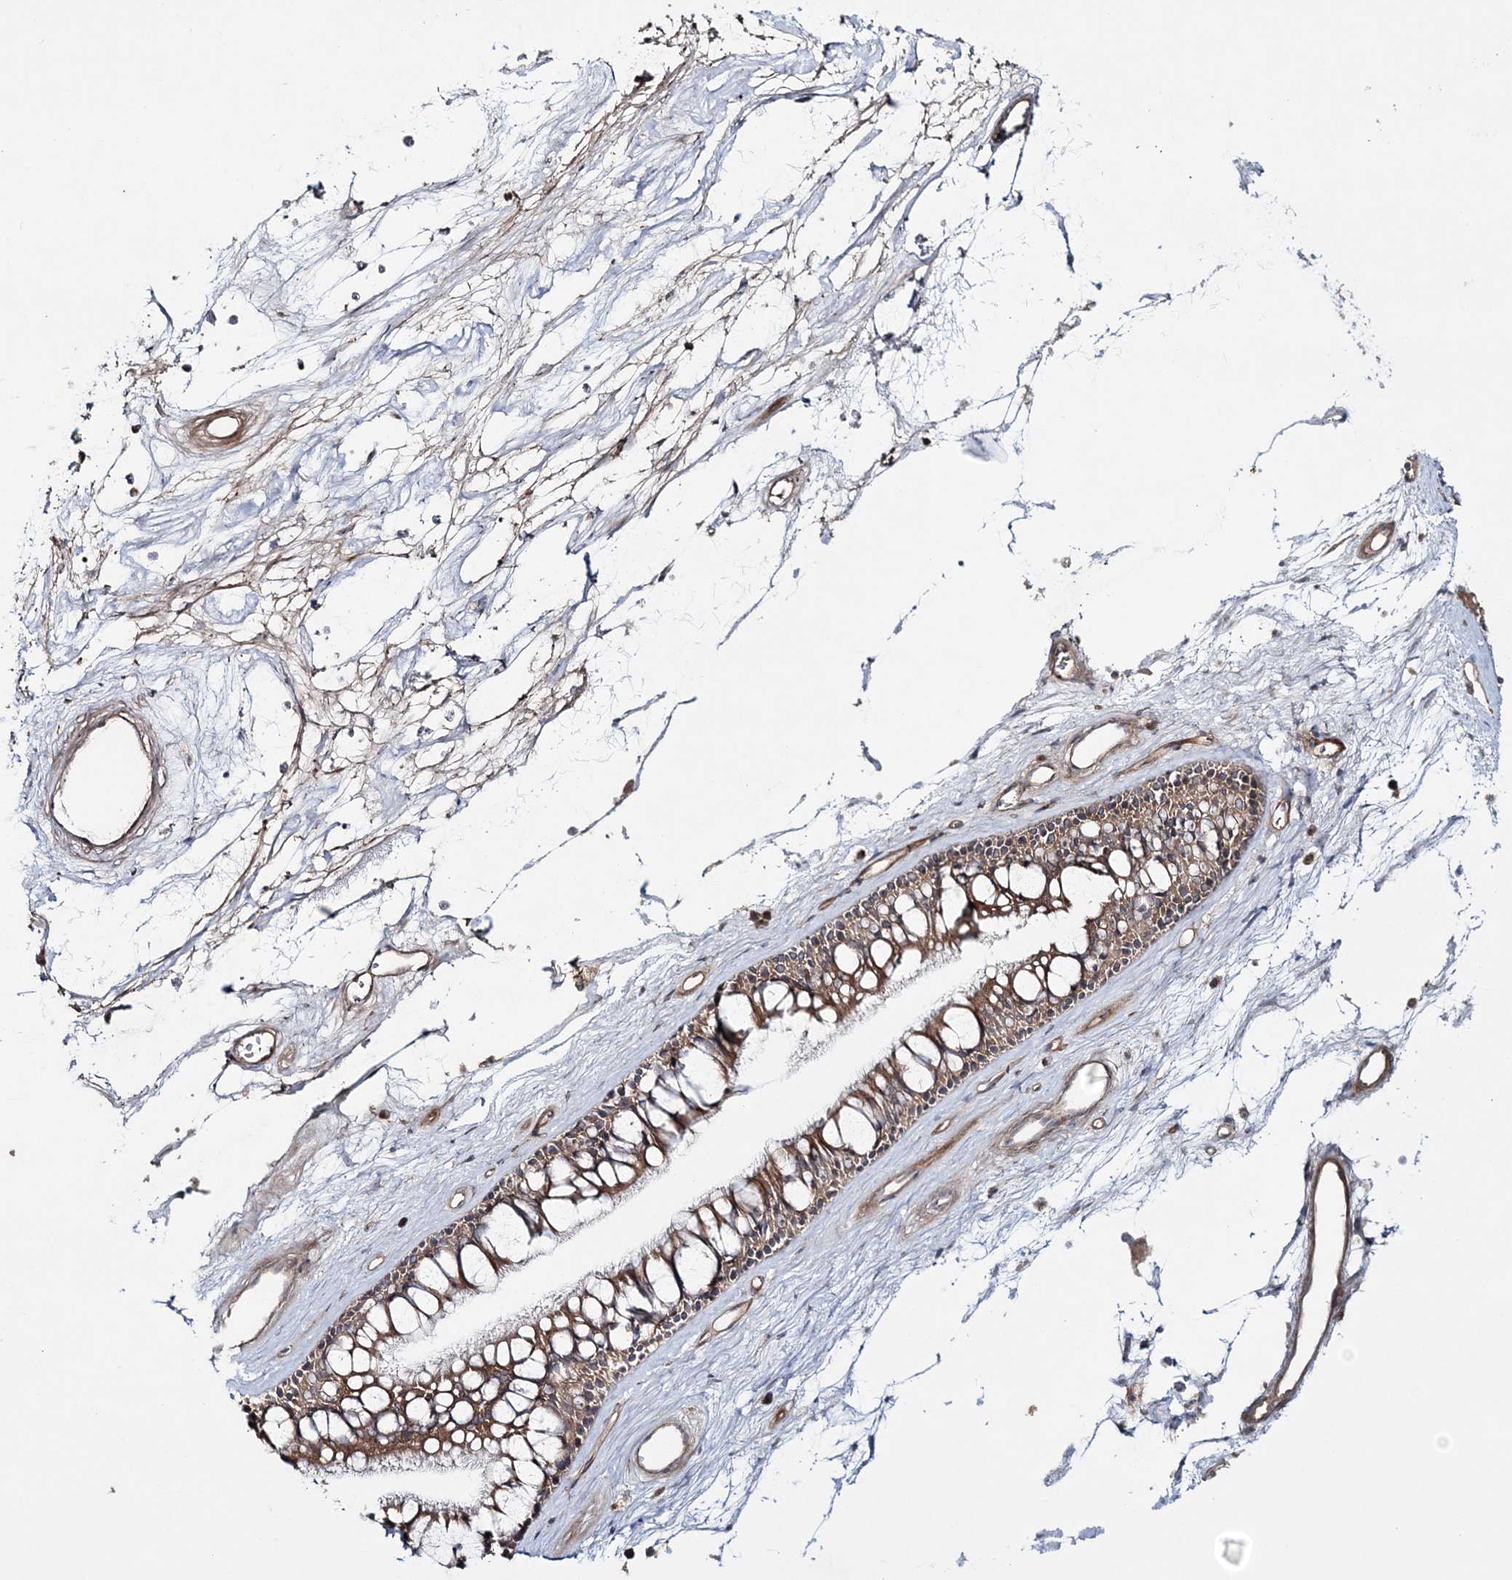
{"staining": {"intensity": "moderate", "quantity": ">75%", "location": "cytoplasmic/membranous"}, "tissue": "nasopharynx", "cell_type": "Respiratory epithelial cells", "image_type": "normal", "snomed": [{"axis": "morphology", "description": "Normal tissue, NOS"}, {"axis": "topography", "description": "Nasopharynx"}], "caption": "Protein staining reveals moderate cytoplasmic/membranous expression in about >75% of respiratory epithelial cells in benign nasopharynx.", "gene": "MOCS2", "patient": {"sex": "male", "age": 64}}